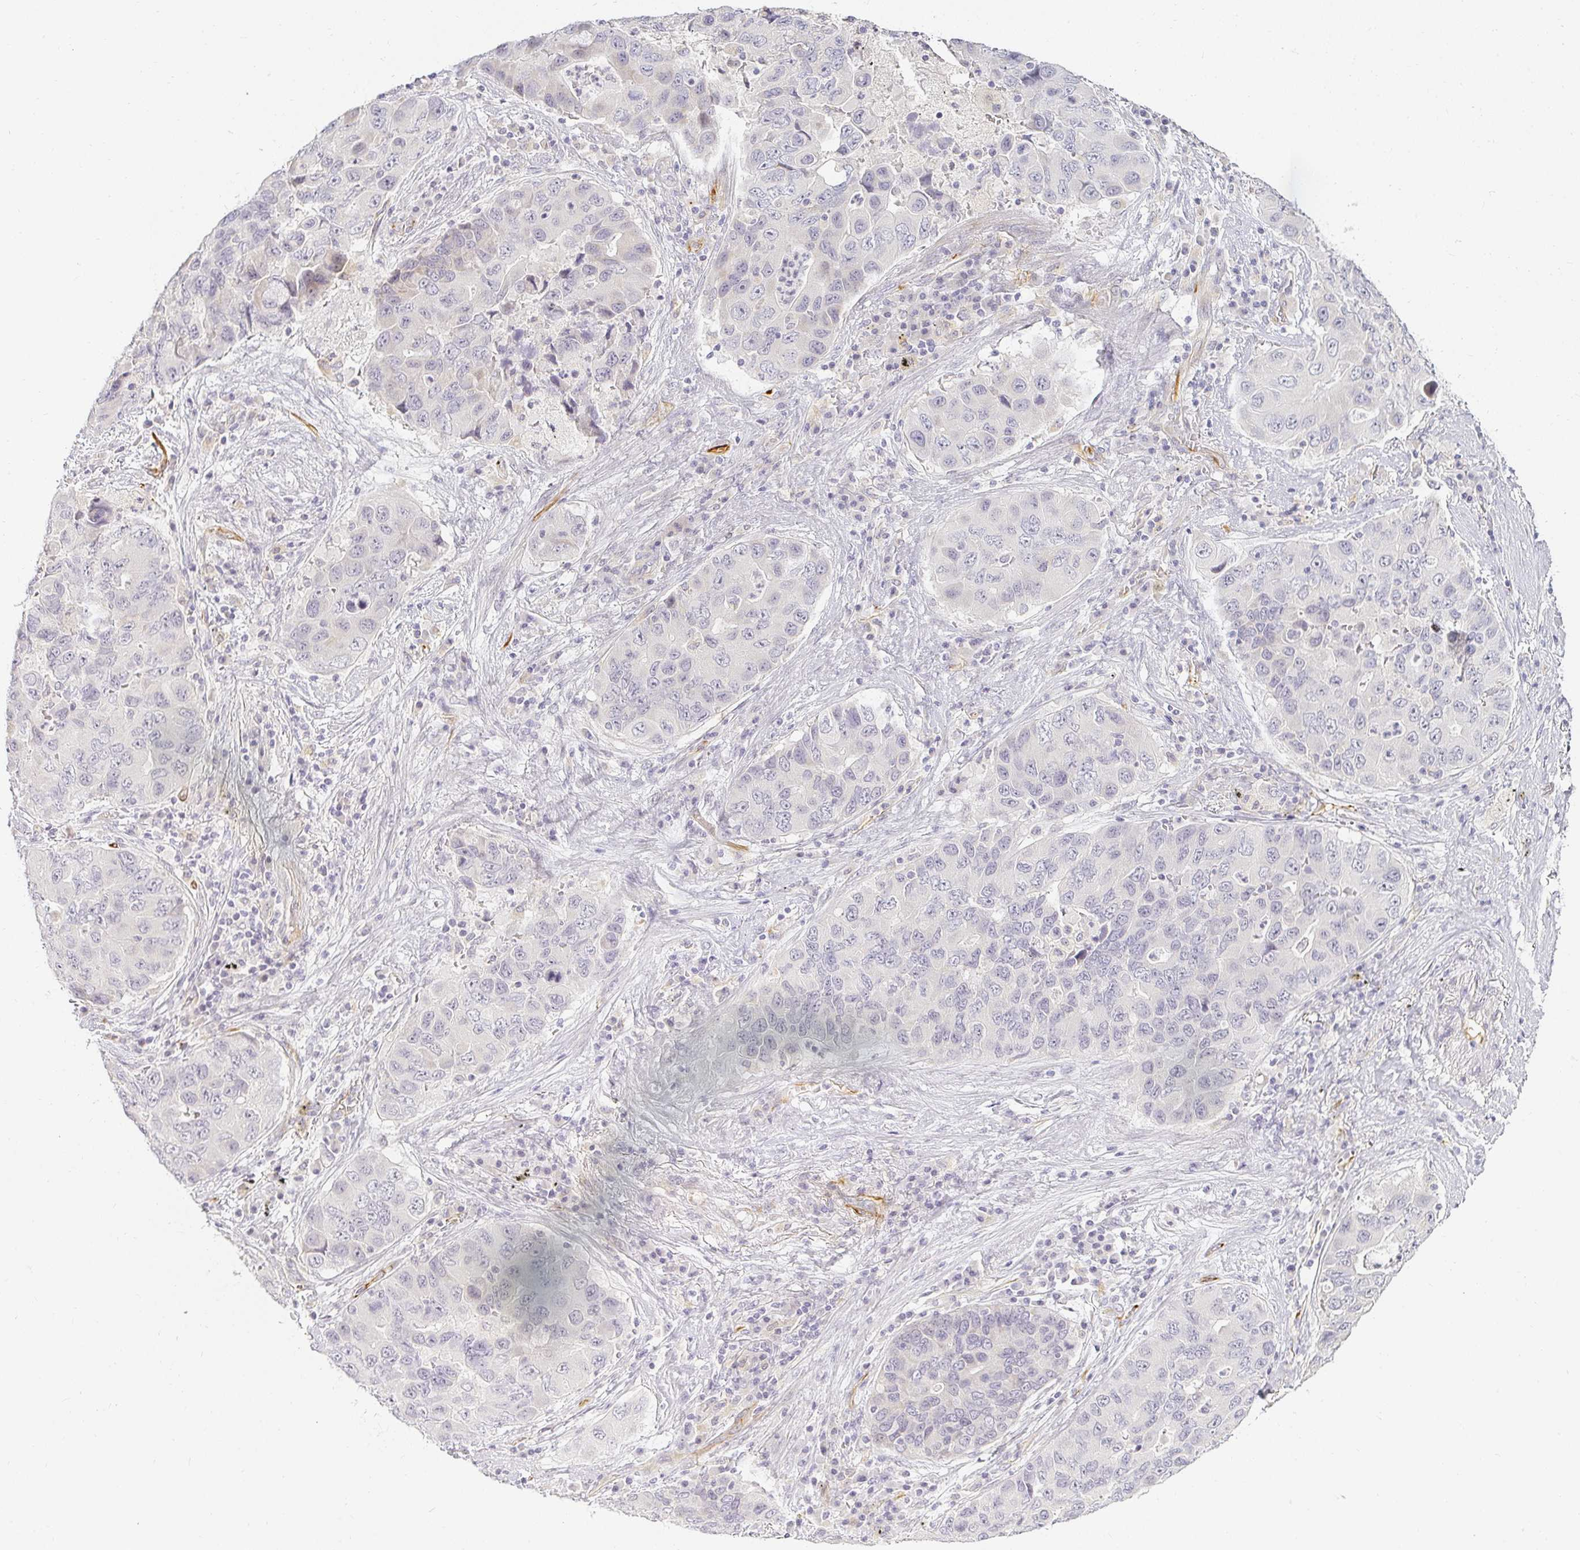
{"staining": {"intensity": "negative", "quantity": "none", "location": "none"}, "tissue": "lung cancer", "cell_type": "Tumor cells", "image_type": "cancer", "snomed": [{"axis": "morphology", "description": "Adenocarcinoma, NOS"}, {"axis": "morphology", "description": "Adenocarcinoma, metastatic, NOS"}, {"axis": "topography", "description": "Lymph node"}, {"axis": "topography", "description": "Lung"}], "caption": "This is an immunohistochemistry photomicrograph of human lung cancer. There is no positivity in tumor cells.", "gene": "ACAN", "patient": {"sex": "female", "age": 54}}